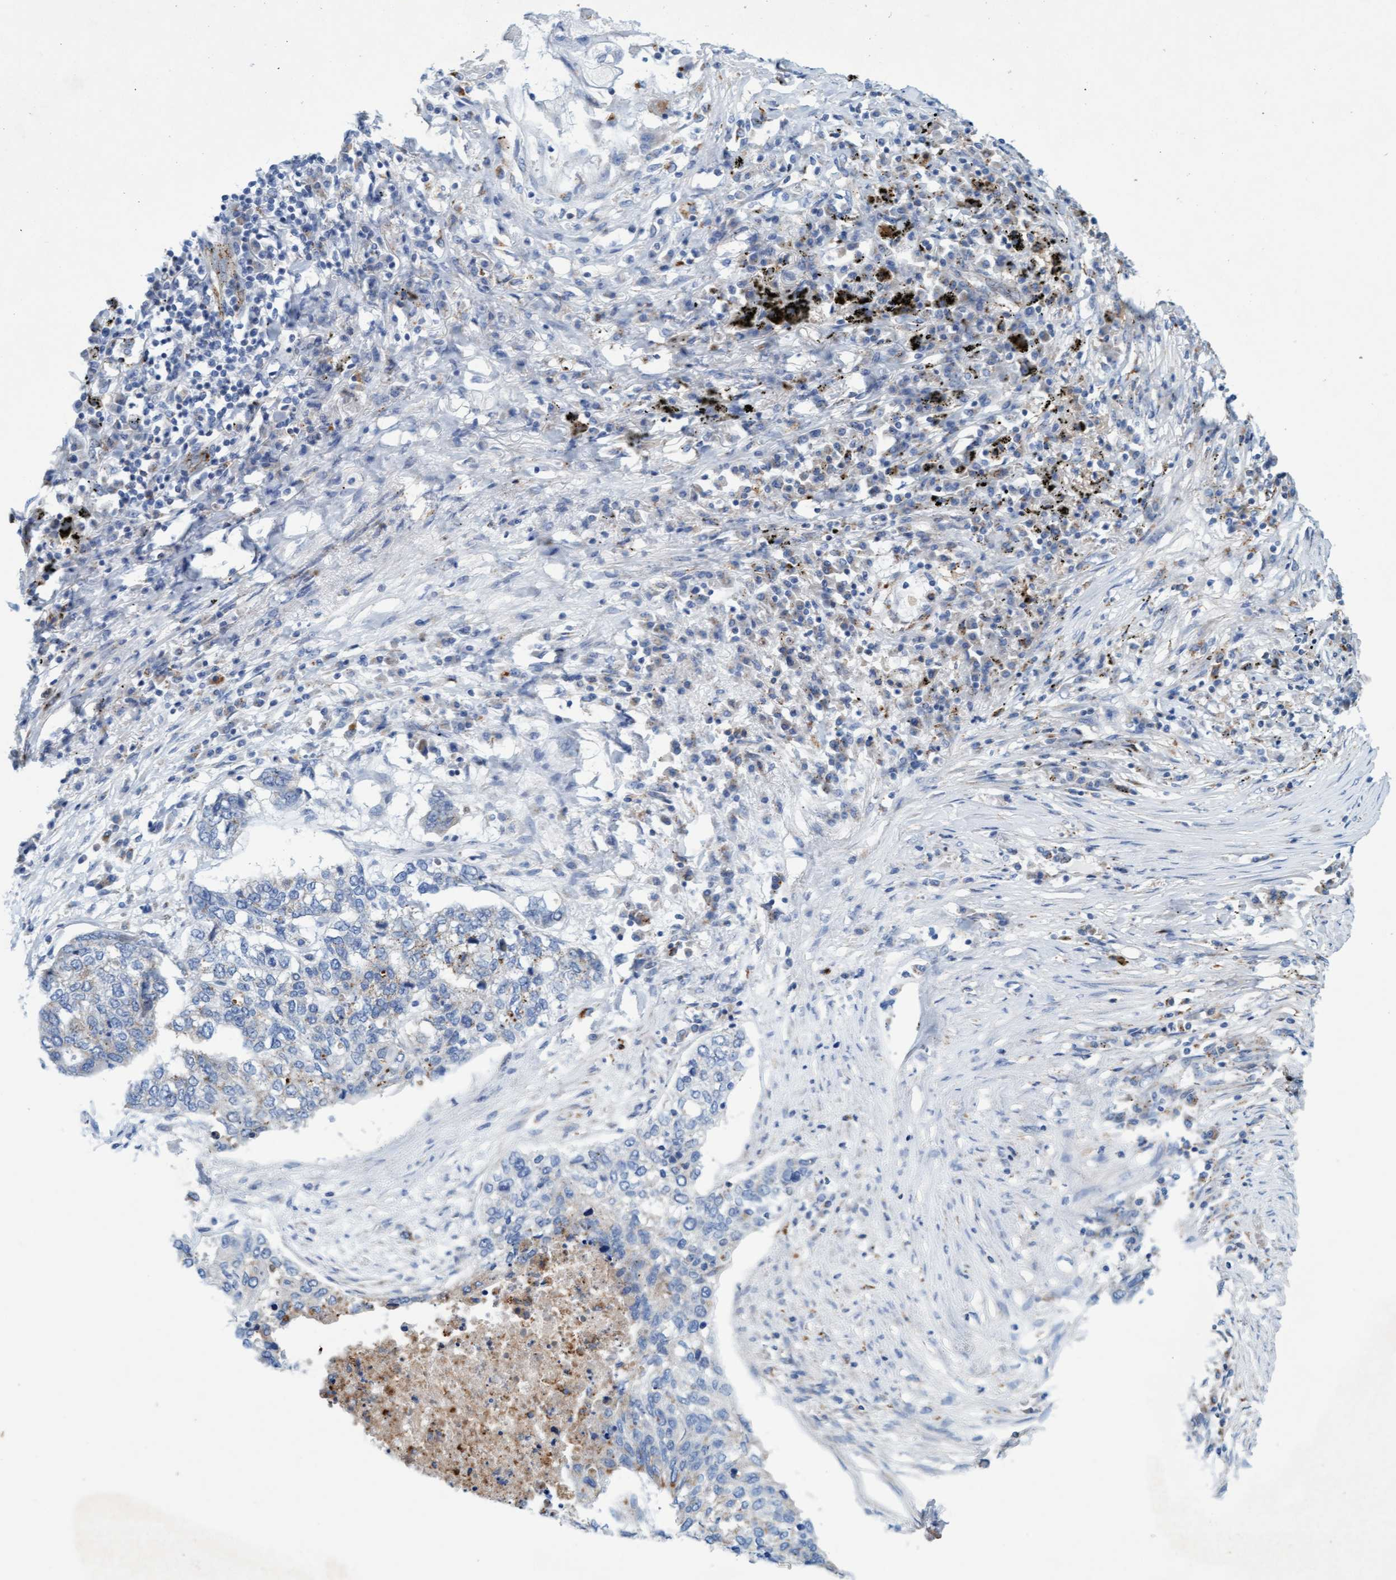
{"staining": {"intensity": "moderate", "quantity": "<25%", "location": "cytoplasmic/membranous"}, "tissue": "lung cancer", "cell_type": "Tumor cells", "image_type": "cancer", "snomed": [{"axis": "morphology", "description": "Squamous cell carcinoma, NOS"}, {"axis": "topography", "description": "Lung"}], "caption": "There is low levels of moderate cytoplasmic/membranous positivity in tumor cells of lung cancer, as demonstrated by immunohistochemical staining (brown color).", "gene": "SGSH", "patient": {"sex": "female", "age": 63}}